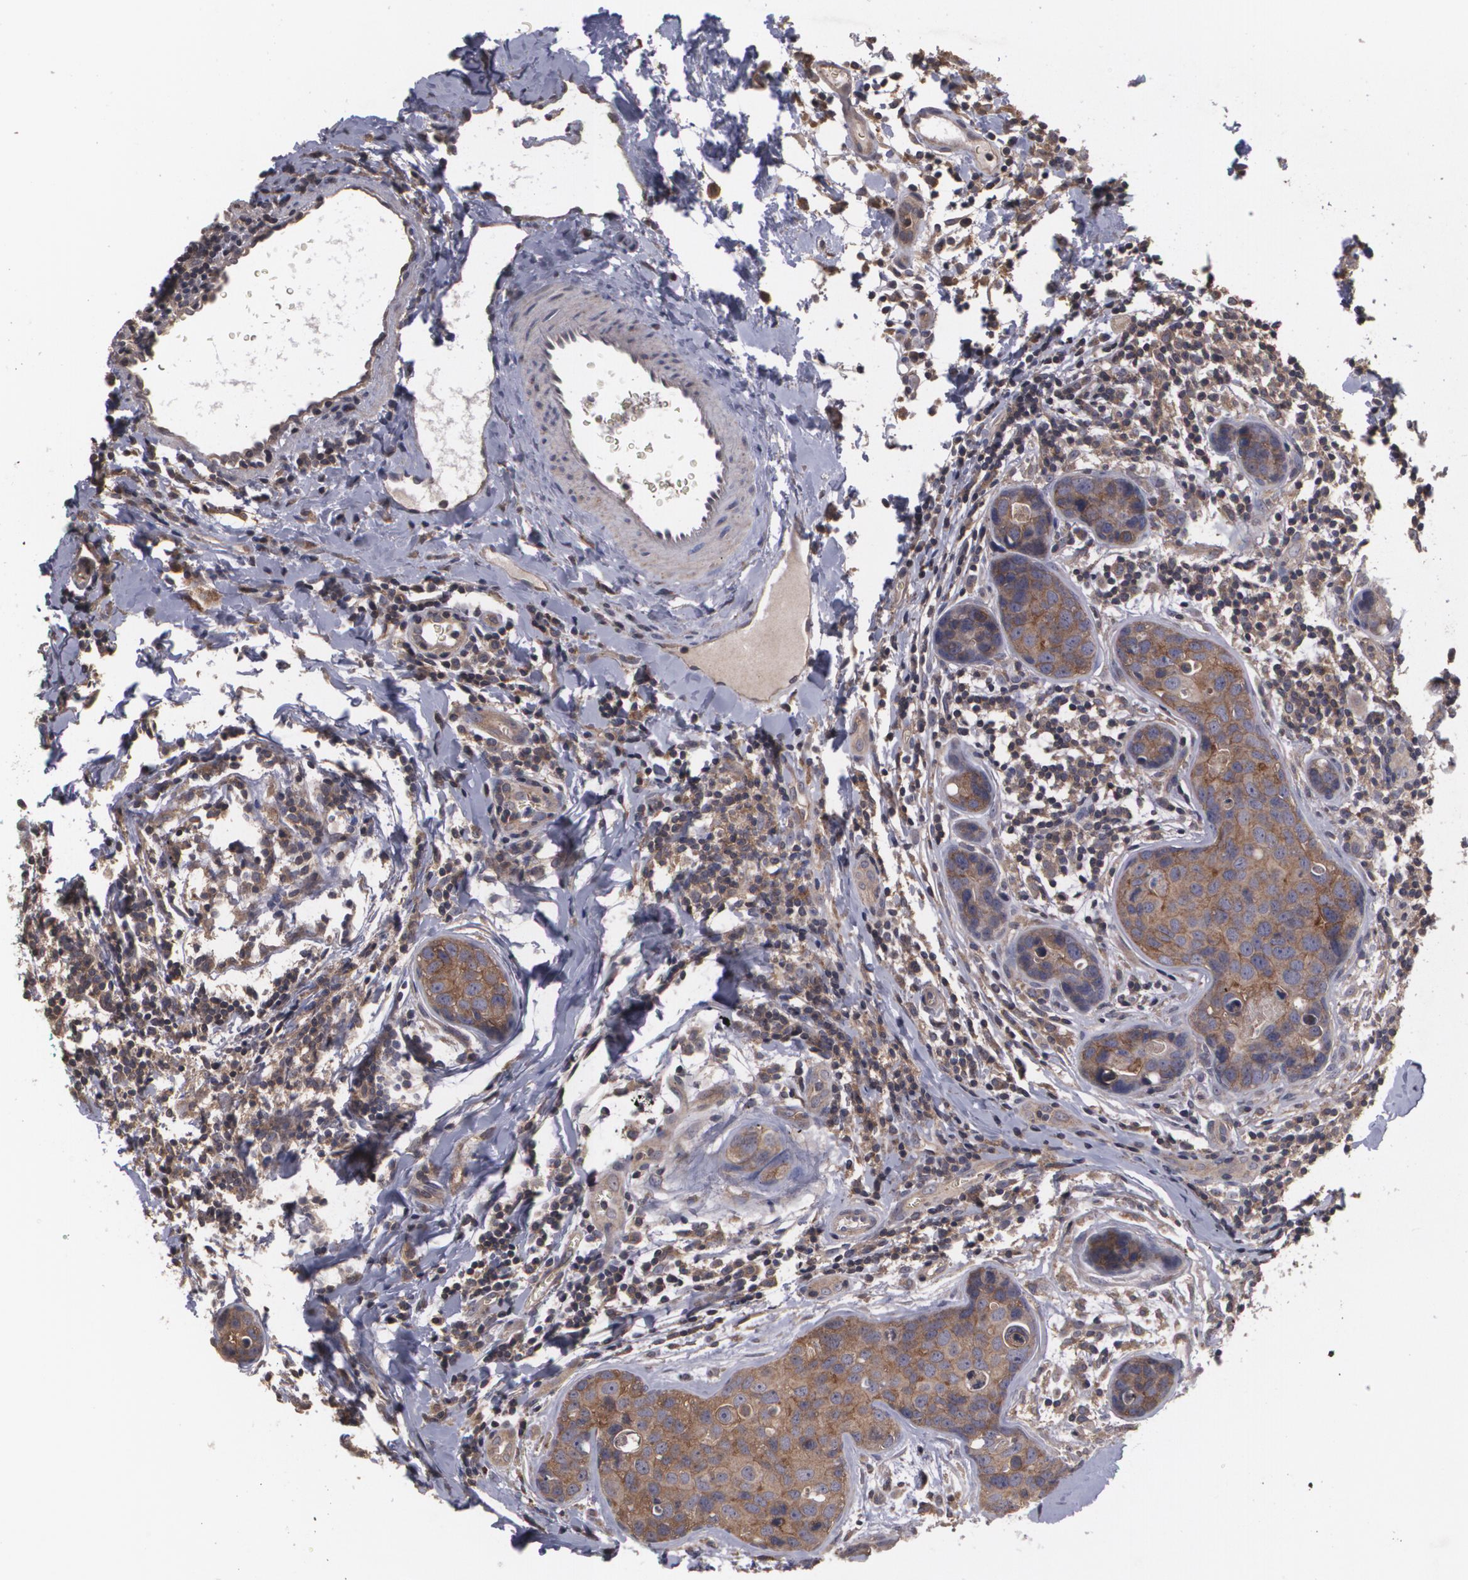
{"staining": {"intensity": "moderate", "quantity": ">75%", "location": "cytoplasmic/membranous"}, "tissue": "breast cancer", "cell_type": "Tumor cells", "image_type": "cancer", "snomed": [{"axis": "morphology", "description": "Duct carcinoma"}, {"axis": "topography", "description": "Breast"}], "caption": "The photomicrograph reveals immunohistochemical staining of breast infiltrating ductal carcinoma. There is moderate cytoplasmic/membranous positivity is identified in approximately >75% of tumor cells.", "gene": "HRAS", "patient": {"sex": "female", "age": 24}}